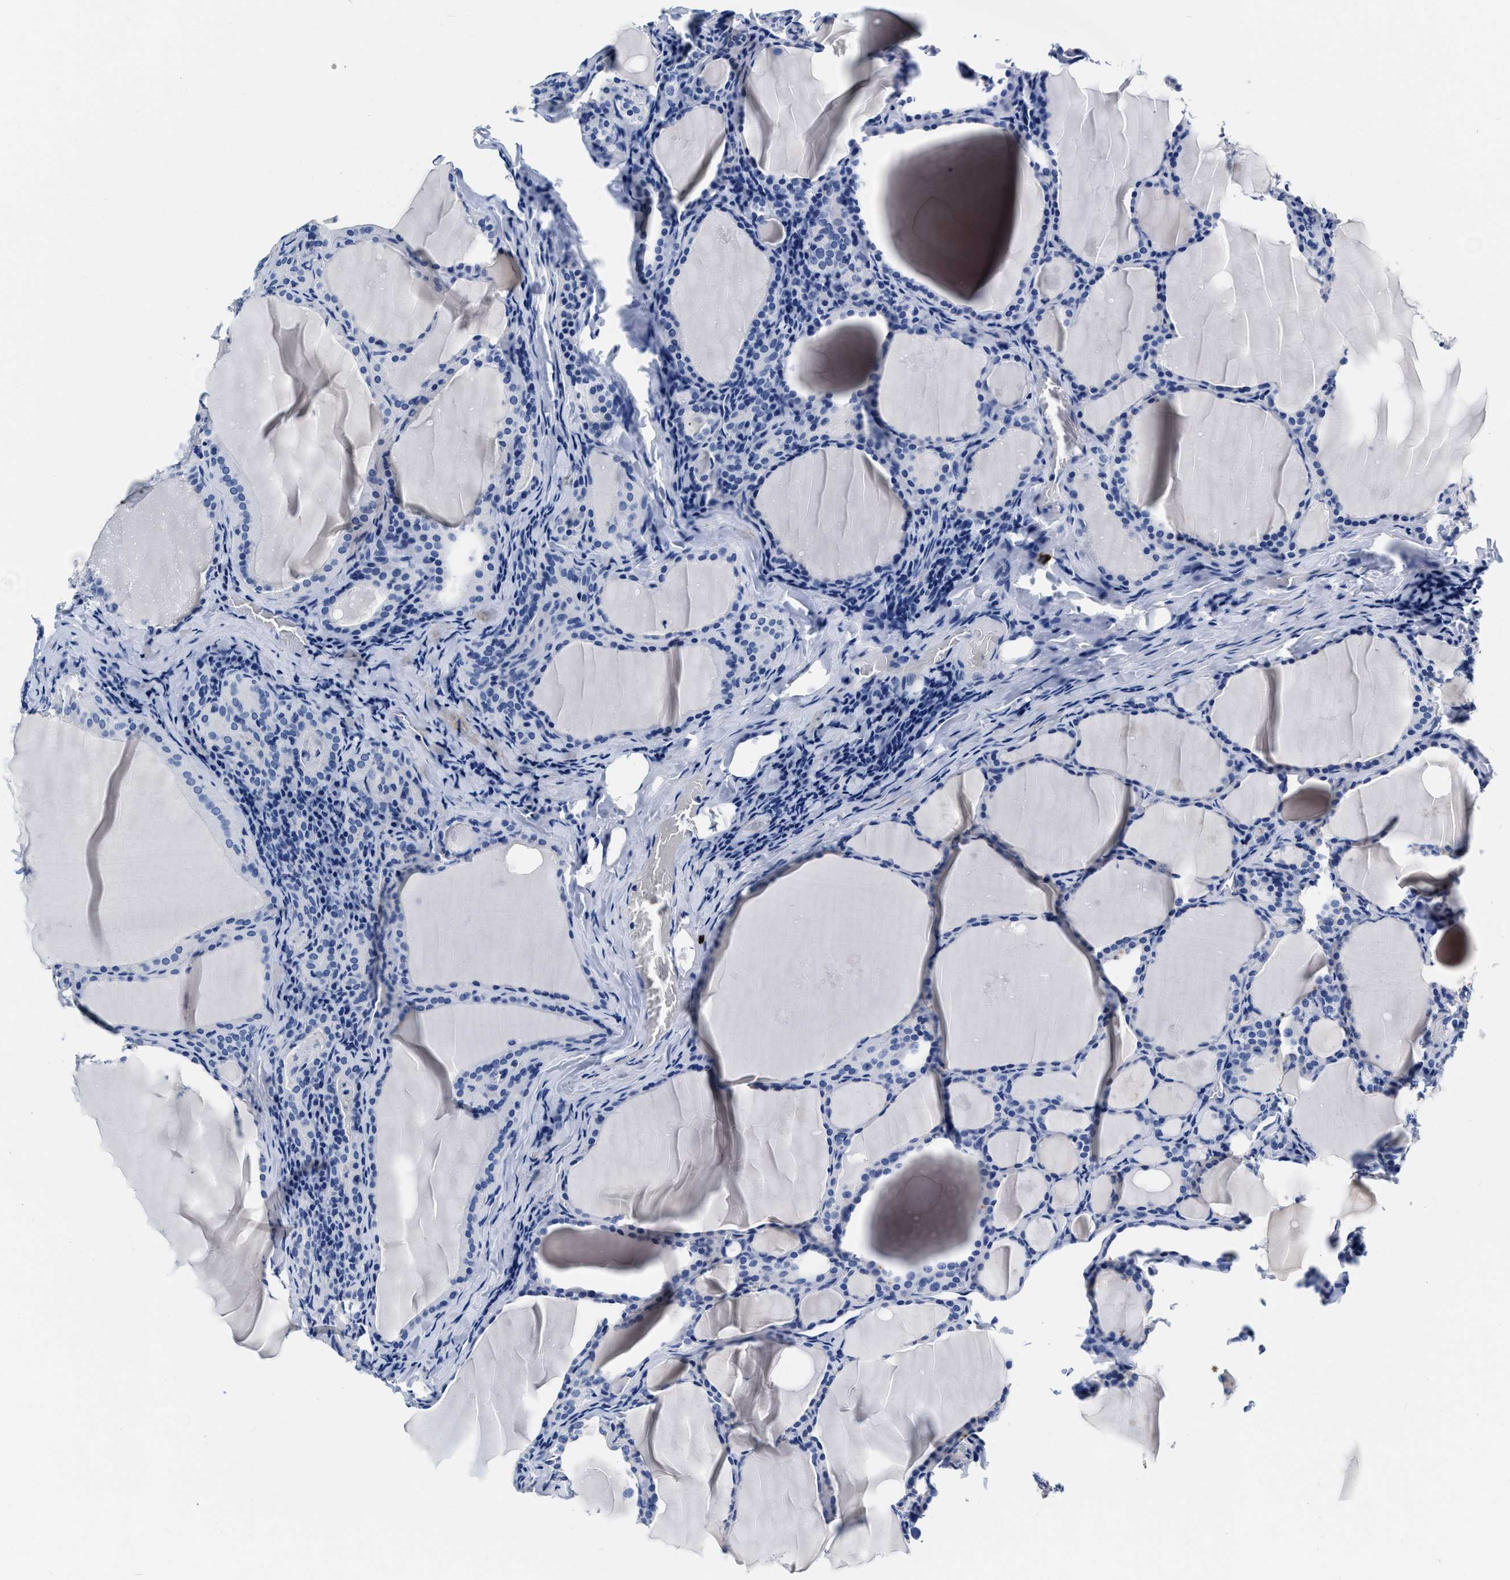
{"staining": {"intensity": "negative", "quantity": "none", "location": "none"}, "tissue": "thyroid cancer", "cell_type": "Tumor cells", "image_type": "cancer", "snomed": [{"axis": "morphology", "description": "Papillary adenocarcinoma, NOS"}, {"axis": "topography", "description": "Thyroid gland"}], "caption": "High power microscopy photomicrograph of an IHC image of thyroid papillary adenocarcinoma, revealing no significant staining in tumor cells.", "gene": "CER1", "patient": {"sex": "female", "age": 42}}